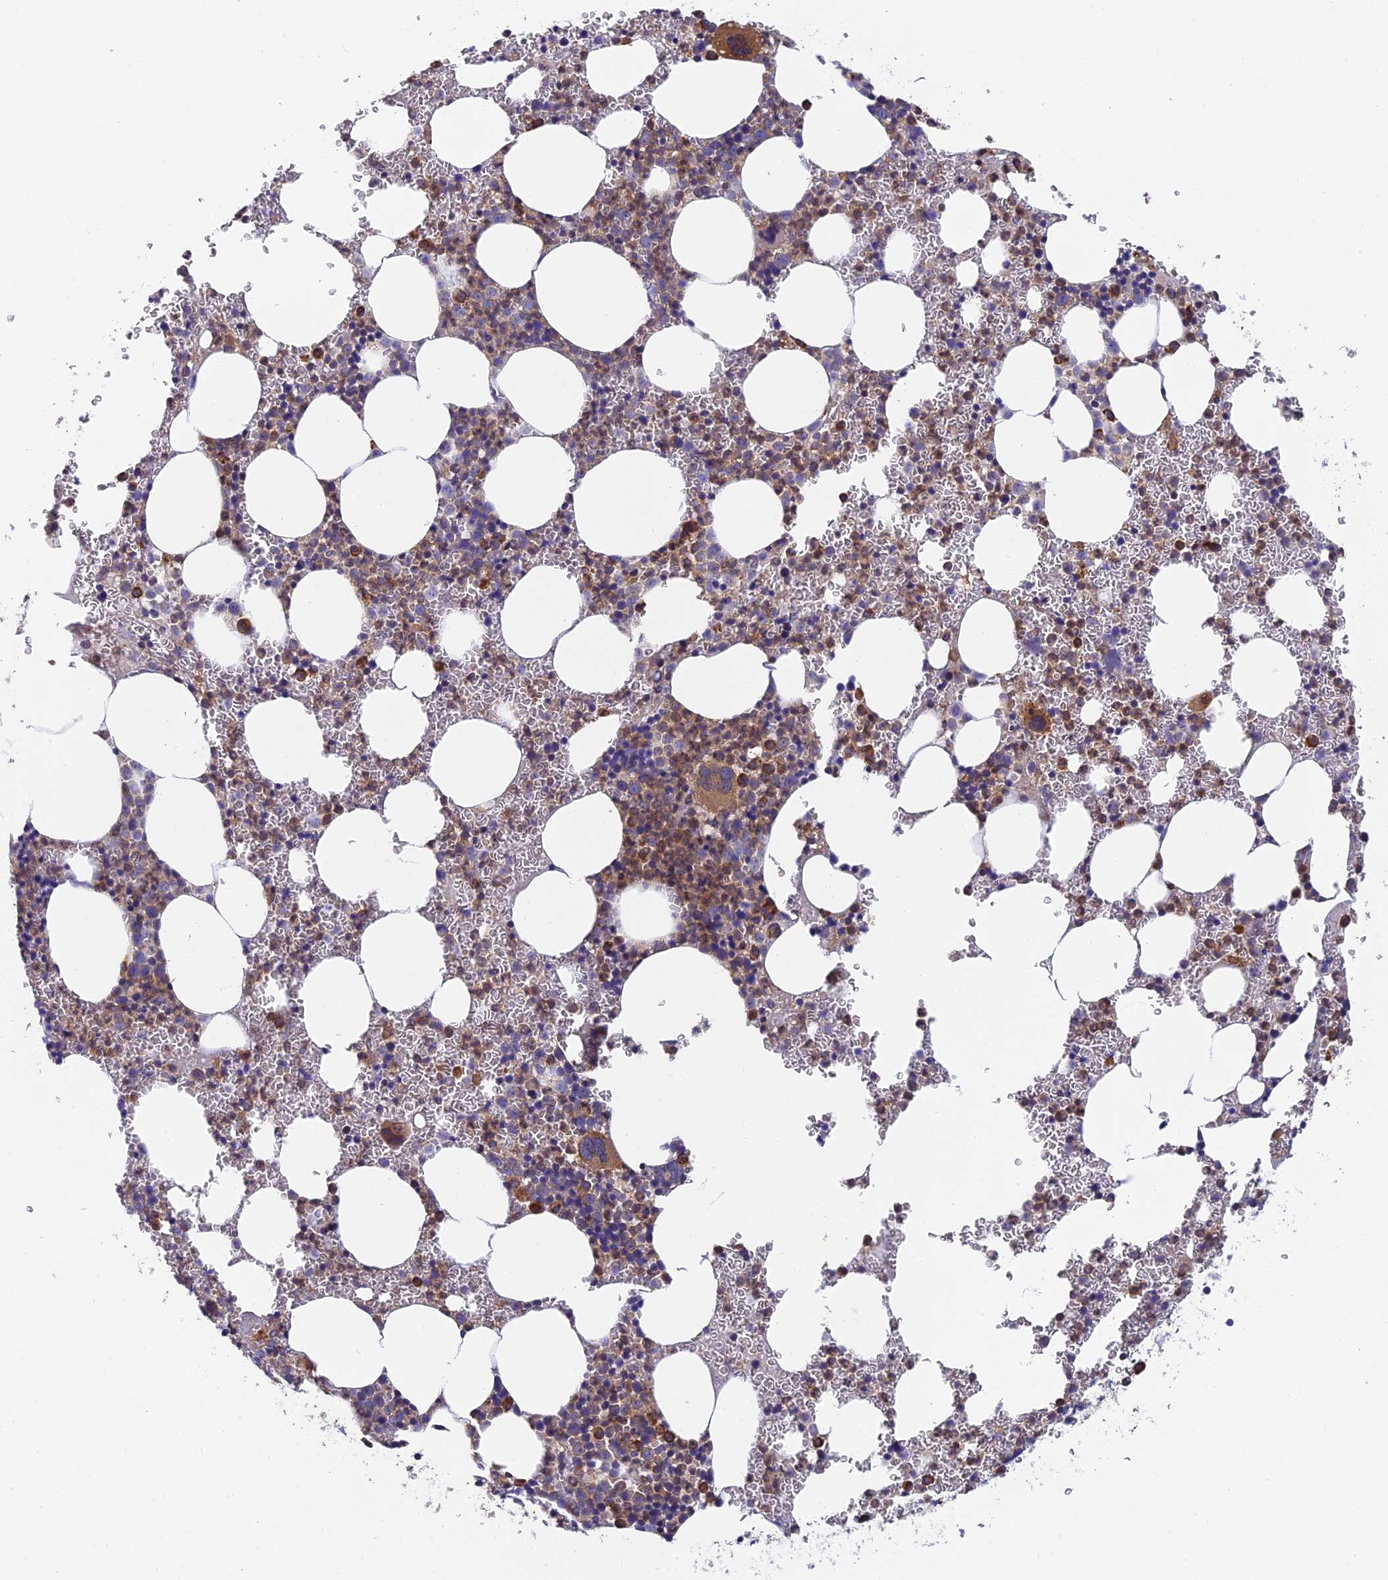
{"staining": {"intensity": "moderate", "quantity": "25%-75%", "location": "cytoplasmic/membranous"}, "tissue": "bone marrow", "cell_type": "Hematopoietic cells", "image_type": "normal", "snomed": [{"axis": "morphology", "description": "Normal tissue, NOS"}, {"axis": "topography", "description": "Bone marrow"}], "caption": "Hematopoietic cells display moderate cytoplasmic/membranous positivity in about 25%-75% of cells in unremarkable bone marrow.", "gene": "IPO5", "patient": {"sex": "female", "age": 78}}